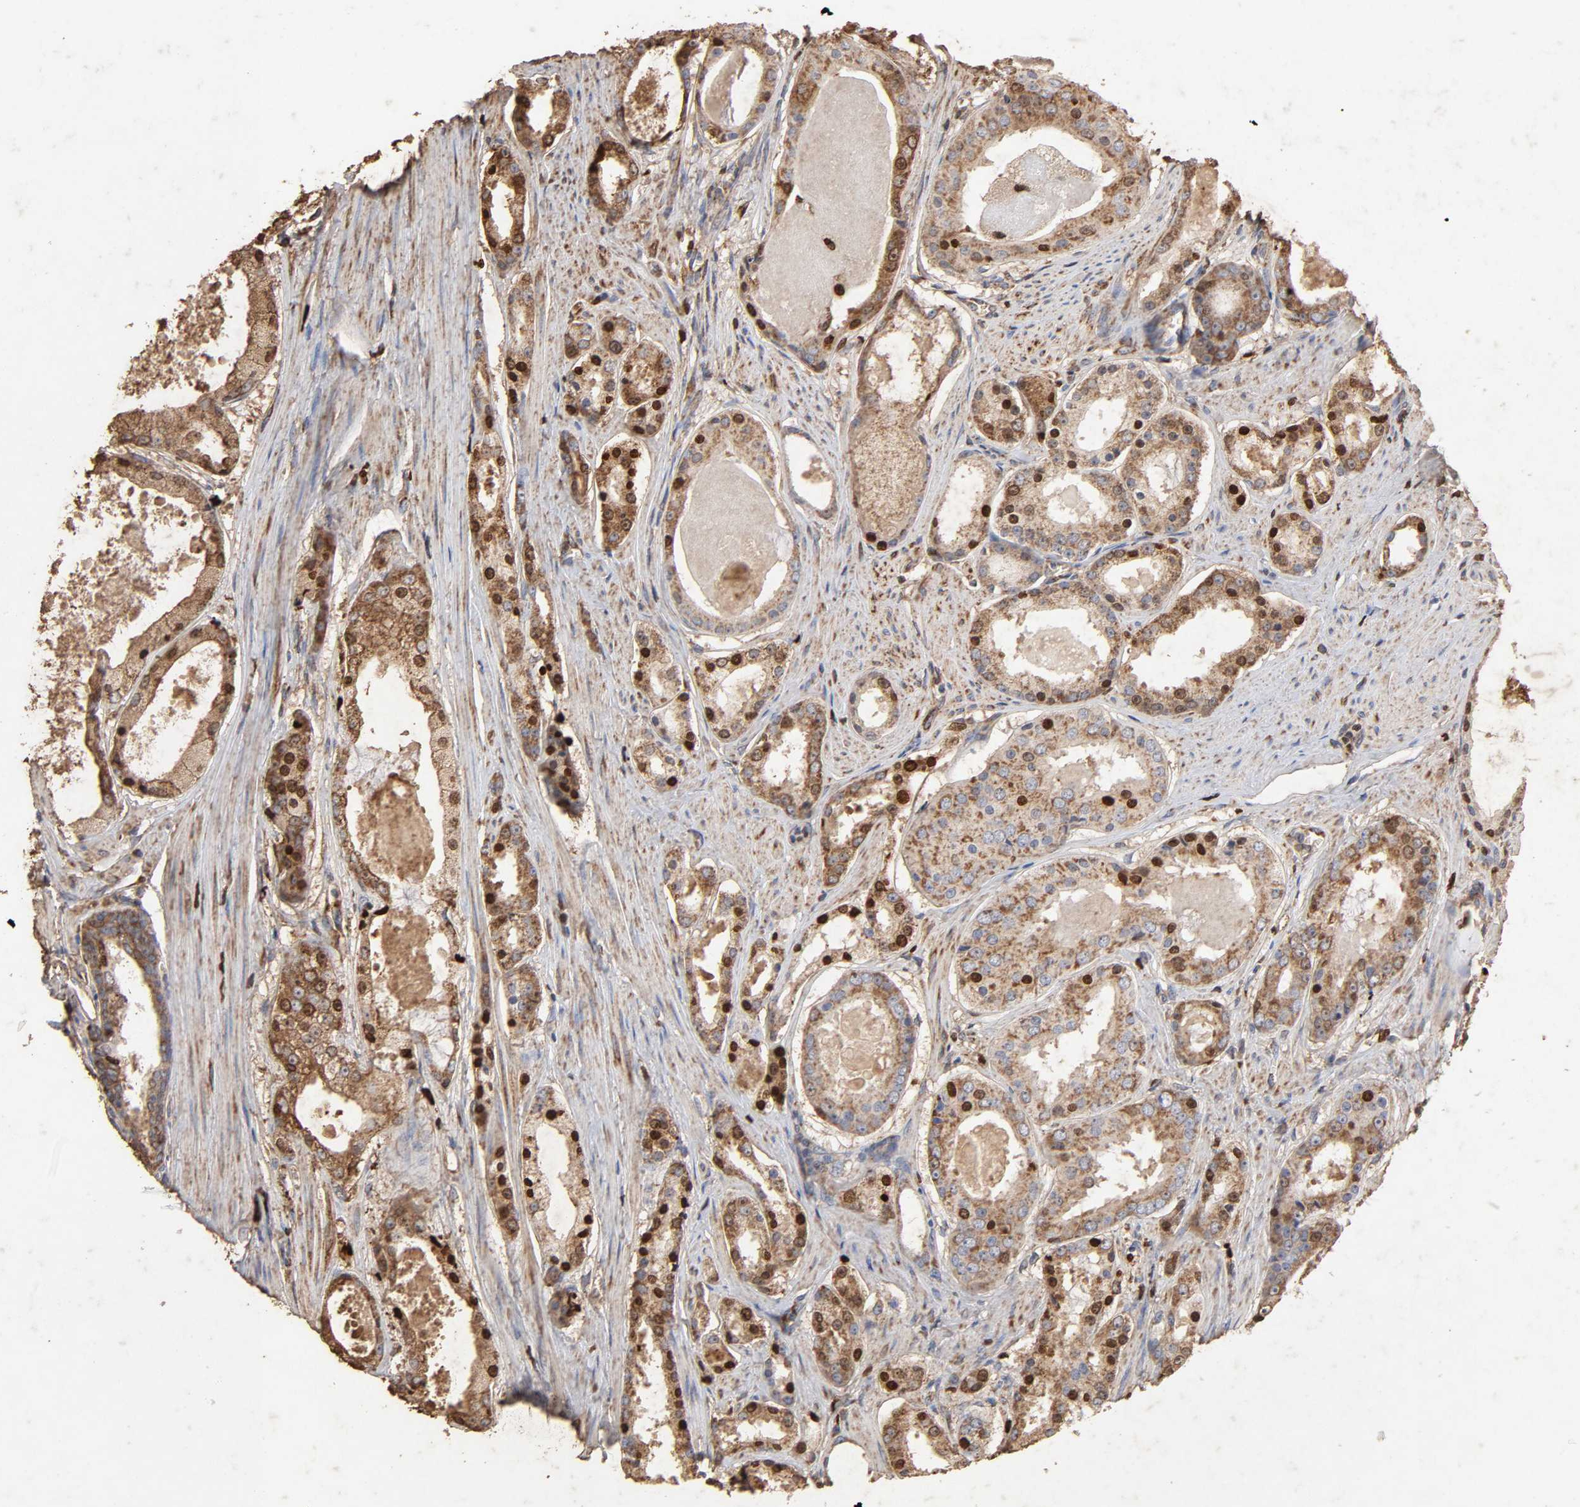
{"staining": {"intensity": "strong", "quantity": ">75%", "location": "cytoplasmic/membranous"}, "tissue": "prostate cancer", "cell_type": "Tumor cells", "image_type": "cancer", "snomed": [{"axis": "morphology", "description": "Adenocarcinoma, Low grade"}, {"axis": "topography", "description": "Prostate"}], "caption": "Tumor cells display high levels of strong cytoplasmic/membranous expression in about >75% of cells in prostate cancer (adenocarcinoma (low-grade)). The staining is performed using DAB (3,3'-diaminobenzidine) brown chromogen to label protein expression. The nuclei are counter-stained blue using hematoxylin.", "gene": "CYCS", "patient": {"sex": "male", "age": 57}}